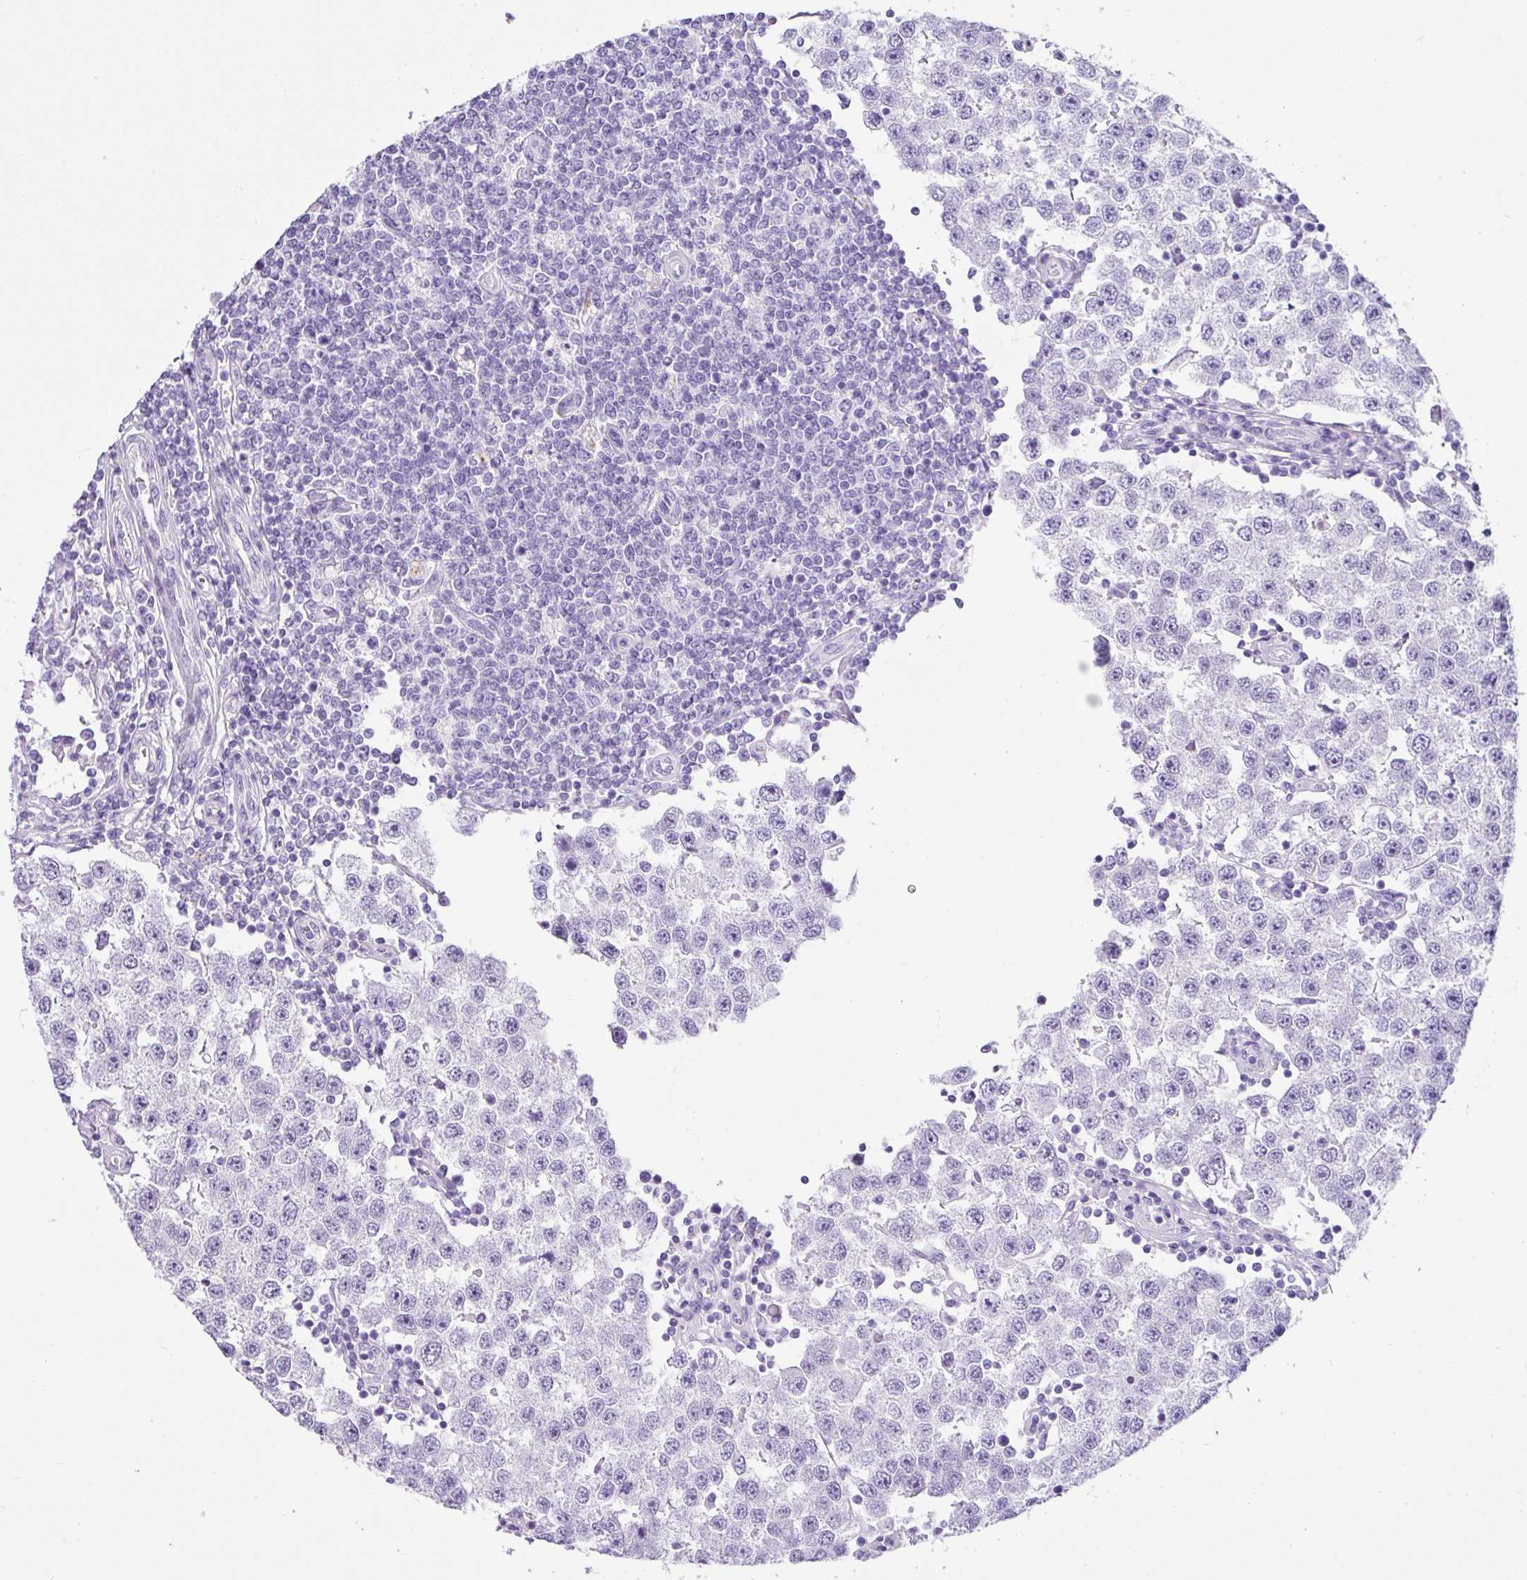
{"staining": {"intensity": "negative", "quantity": "none", "location": "none"}, "tissue": "testis cancer", "cell_type": "Tumor cells", "image_type": "cancer", "snomed": [{"axis": "morphology", "description": "Seminoma, NOS"}, {"axis": "topography", "description": "Testis"}], "caption": "This photomicrograph is of testis seminoma stained with IHC to label a protein in brown with the nuclei are counter-stained blue. There is no expression in tumor cells. Nuclei are stained in blue.", "gene": "ZG16", "patient": {"sex": "male", "age": 34}}